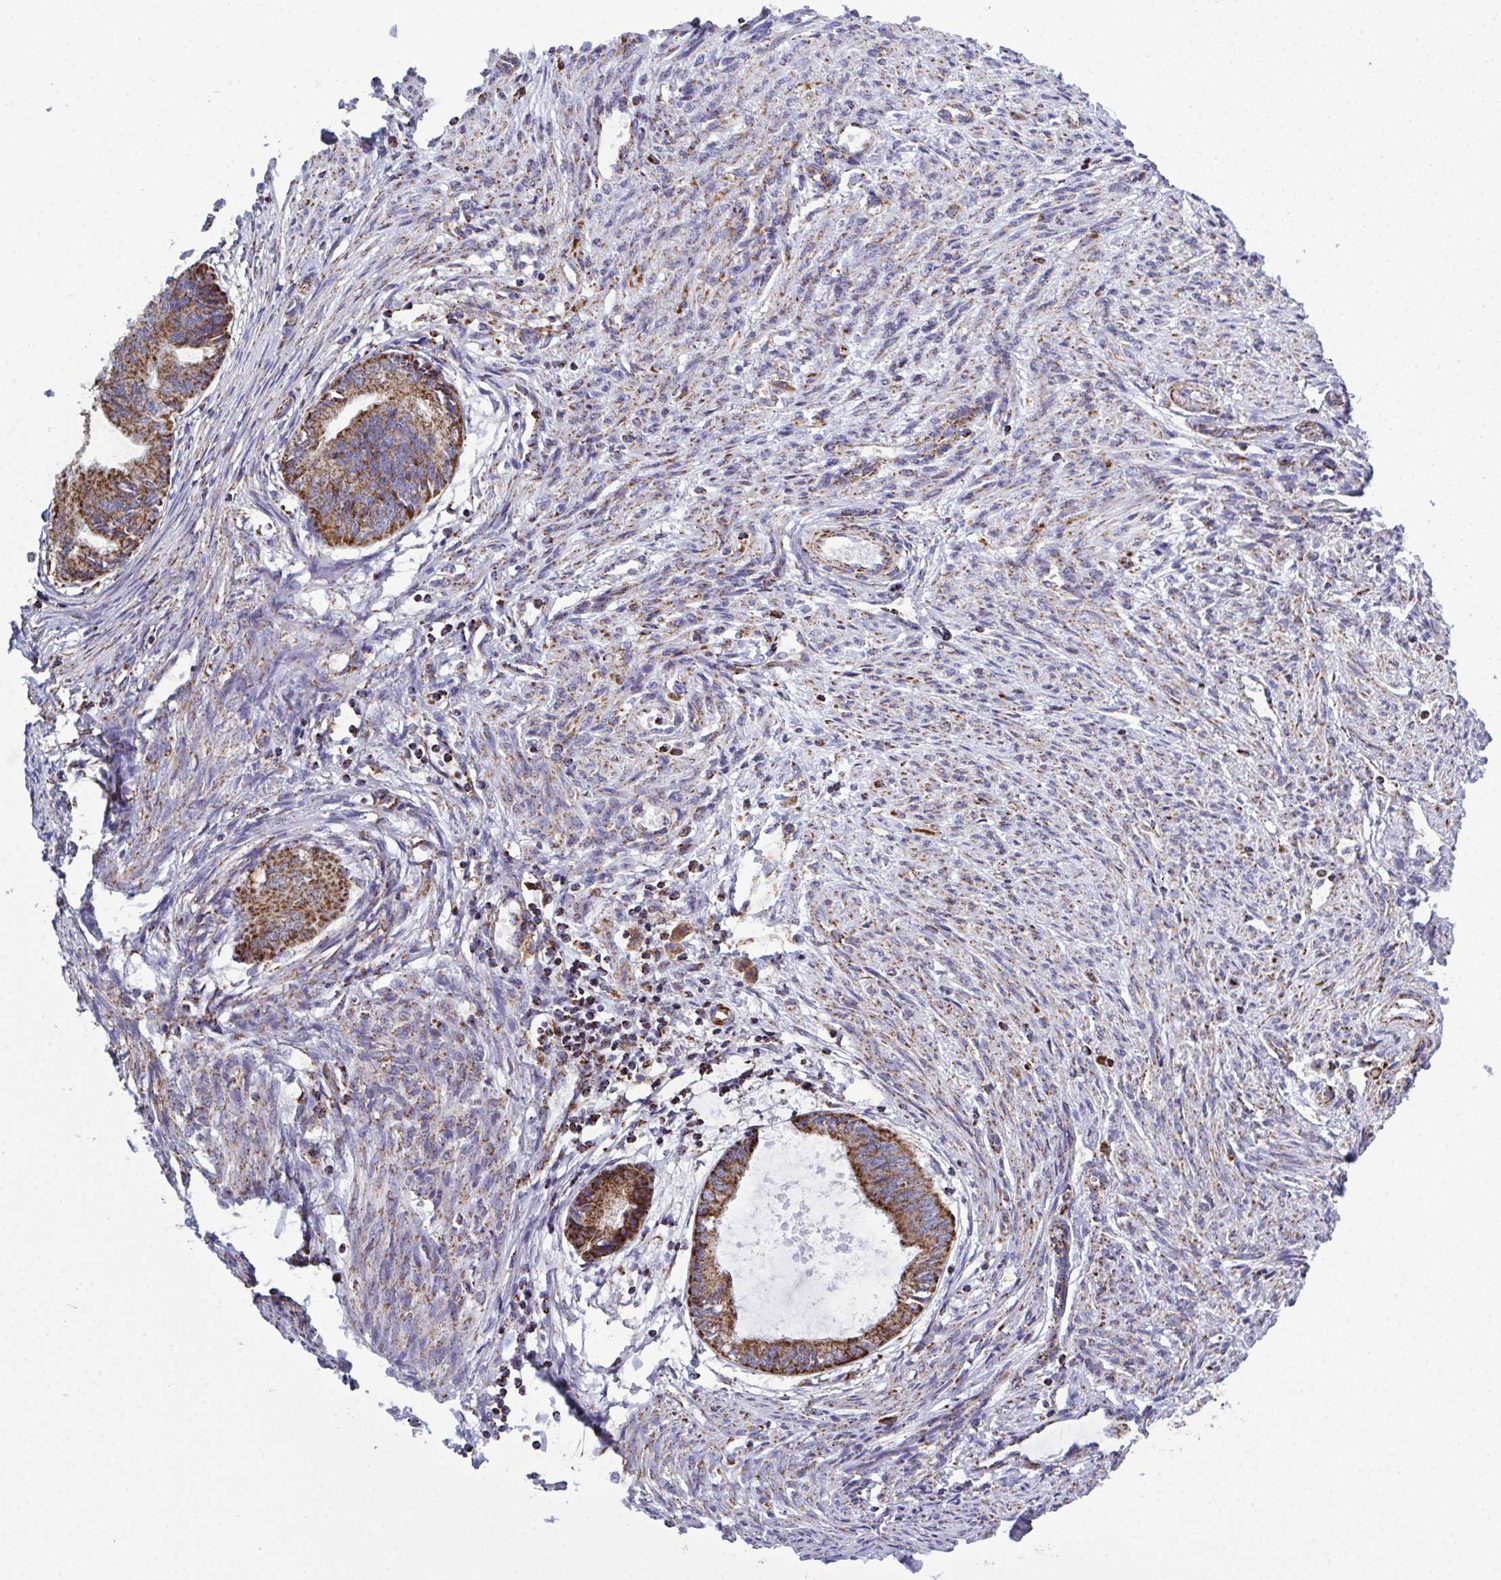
{"staining": {"intensity": "moderate", "quantity": ">75%", "location": "cytoplasmic/membranous"}, "tissue": "endometrial cancer", "cell_type": "Tumor cells", "image_type": "cancer", "snomed": [{"axis": "morphology", "description": "Adenocarcinoma, NOS"}, {"axis": "topography", "description": "Endometrium"}], "caption": "Immunohistochemical staining of human endometrial cancer (adenocarcinoma) displays medium levels of moderate cytoplasmic/membranous expression in approximately >75% of tumor cells.", "gene": "CSDE1", "patient": {"sex": "female", "age": 86}}